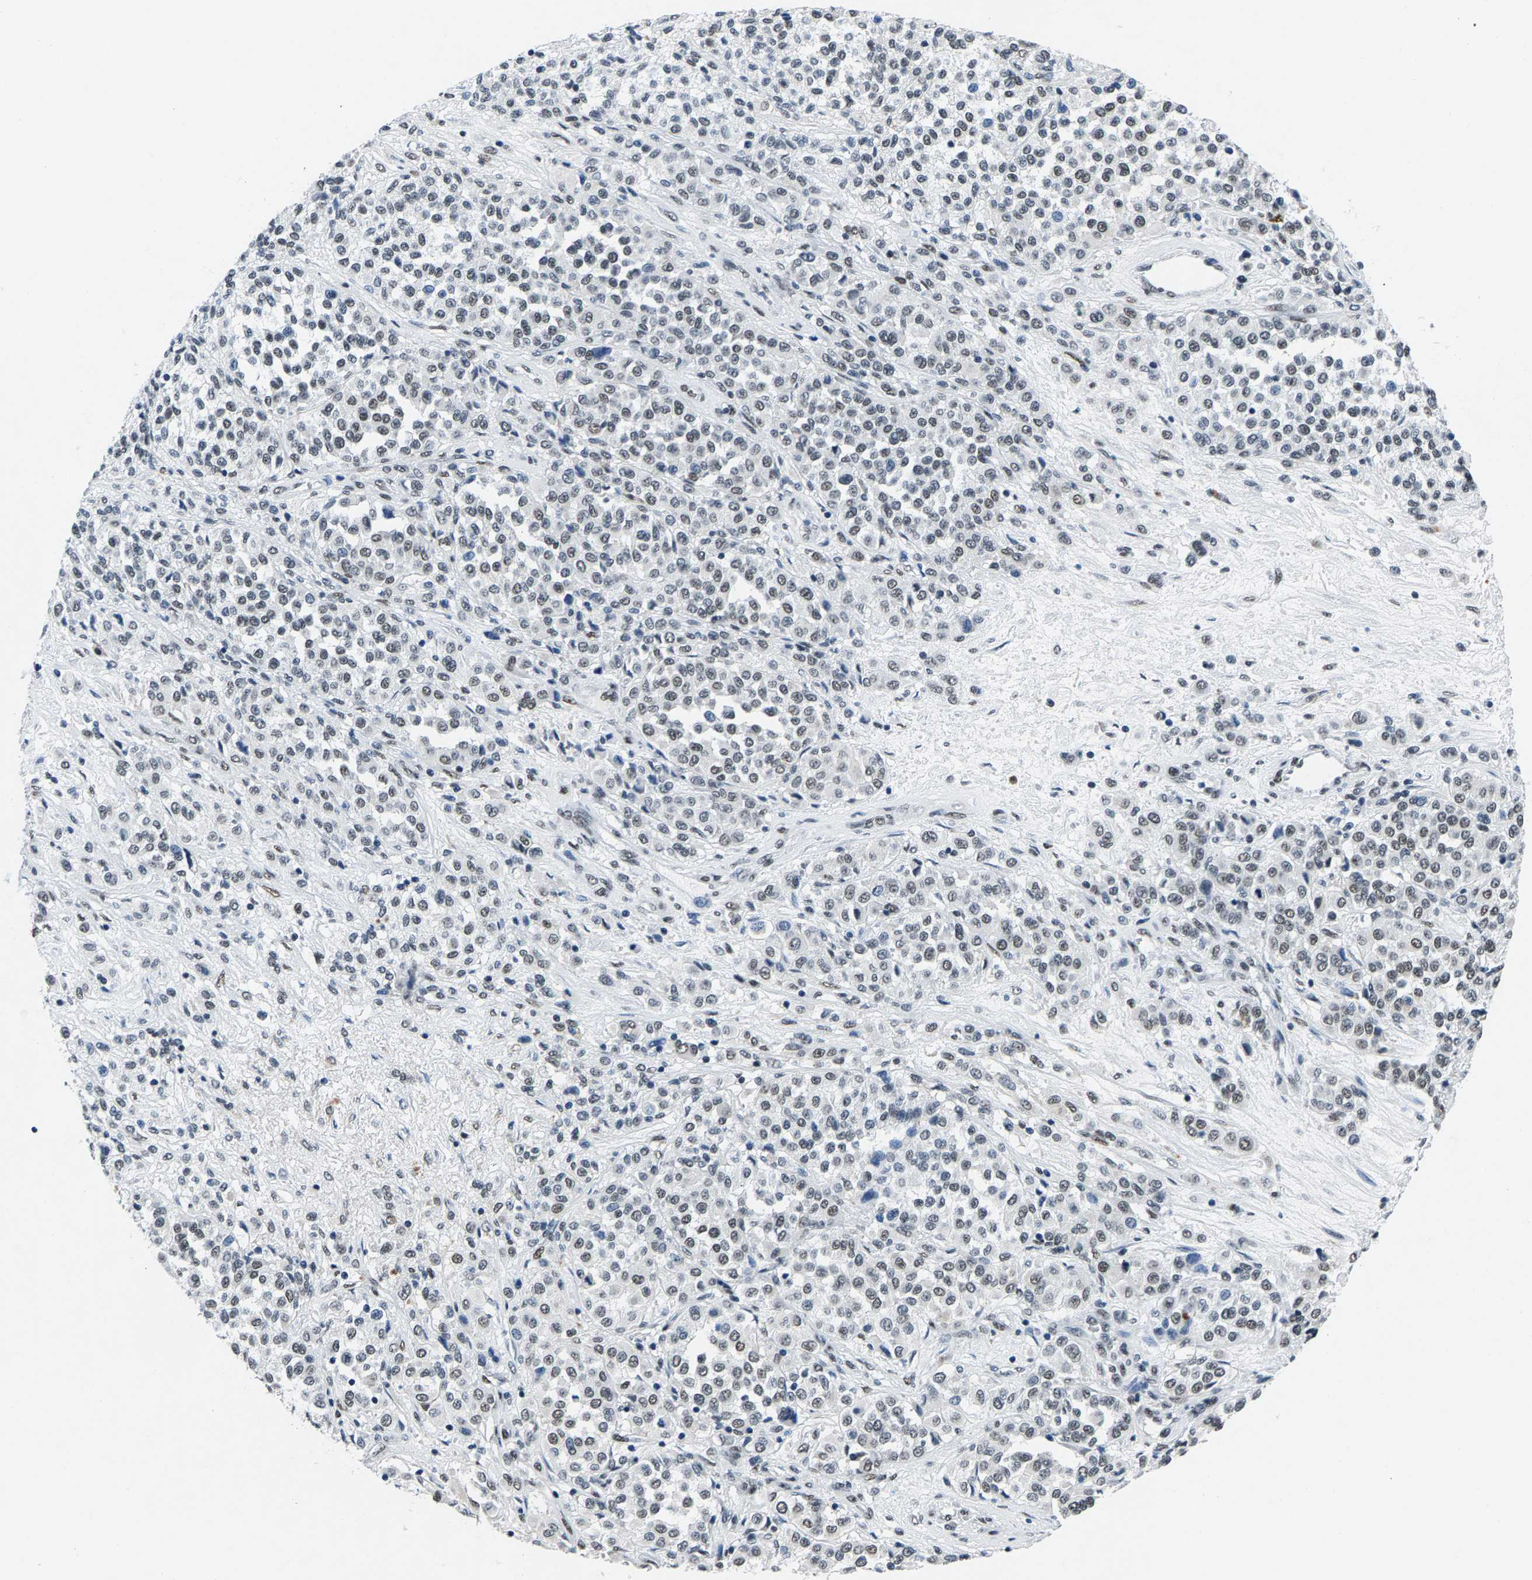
{"staining": {"intensity": "weak", "quantity": "25%-75%", "location": "nuclear"}, "tissue": "melanoma", "cell_type": "Tumor cells", "image_type": "cancer", "snomed": [{"axis": "morphology", "description": "Malignant melanoma, Metastatic site"}, {"axis": "topography", "description": "Pancreas"}], "caption": "A brown stain highlights weak nuclear staining of a protein in human melanoma tumor cells.", "gene": "ATF2", "patient": {"sex": "female", "age": 30}}